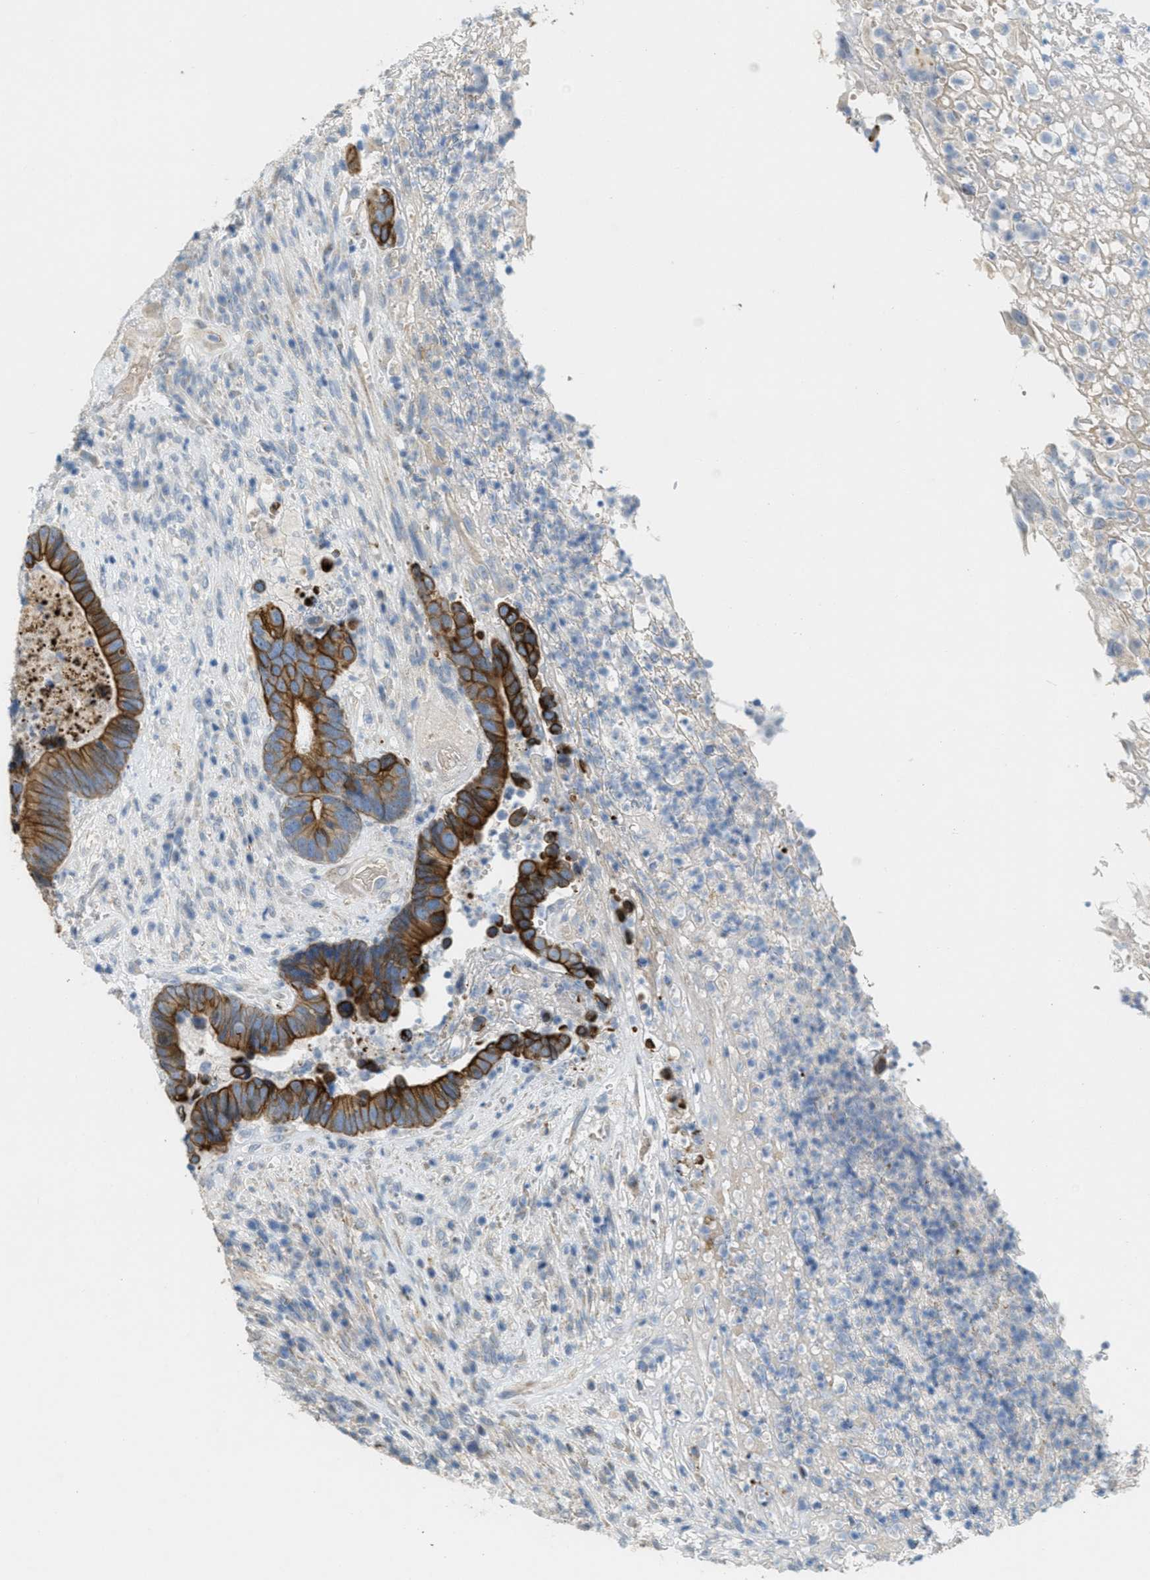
{"staining": {"intensity": "strong", "quantity": ">75%", "location": "cytoplasmic/membranous"}, "tissue": "colorectal cancer", "cell_type": "Tumor cells", "image_type": "cancer", "snomed": [{"axis": "morphology", "description": "Adenocarcinoma, NOS"}, {"axis": "topography", "description": "Rectum"}], "caption": "Colorectal cancer was stained to show a protein in brown. There is high levels of strong cytoplasmic/membranous expression in about >75% of tumor cells.", "gene": "MRS2", "patient": {"sex": "female", "age": 89}}